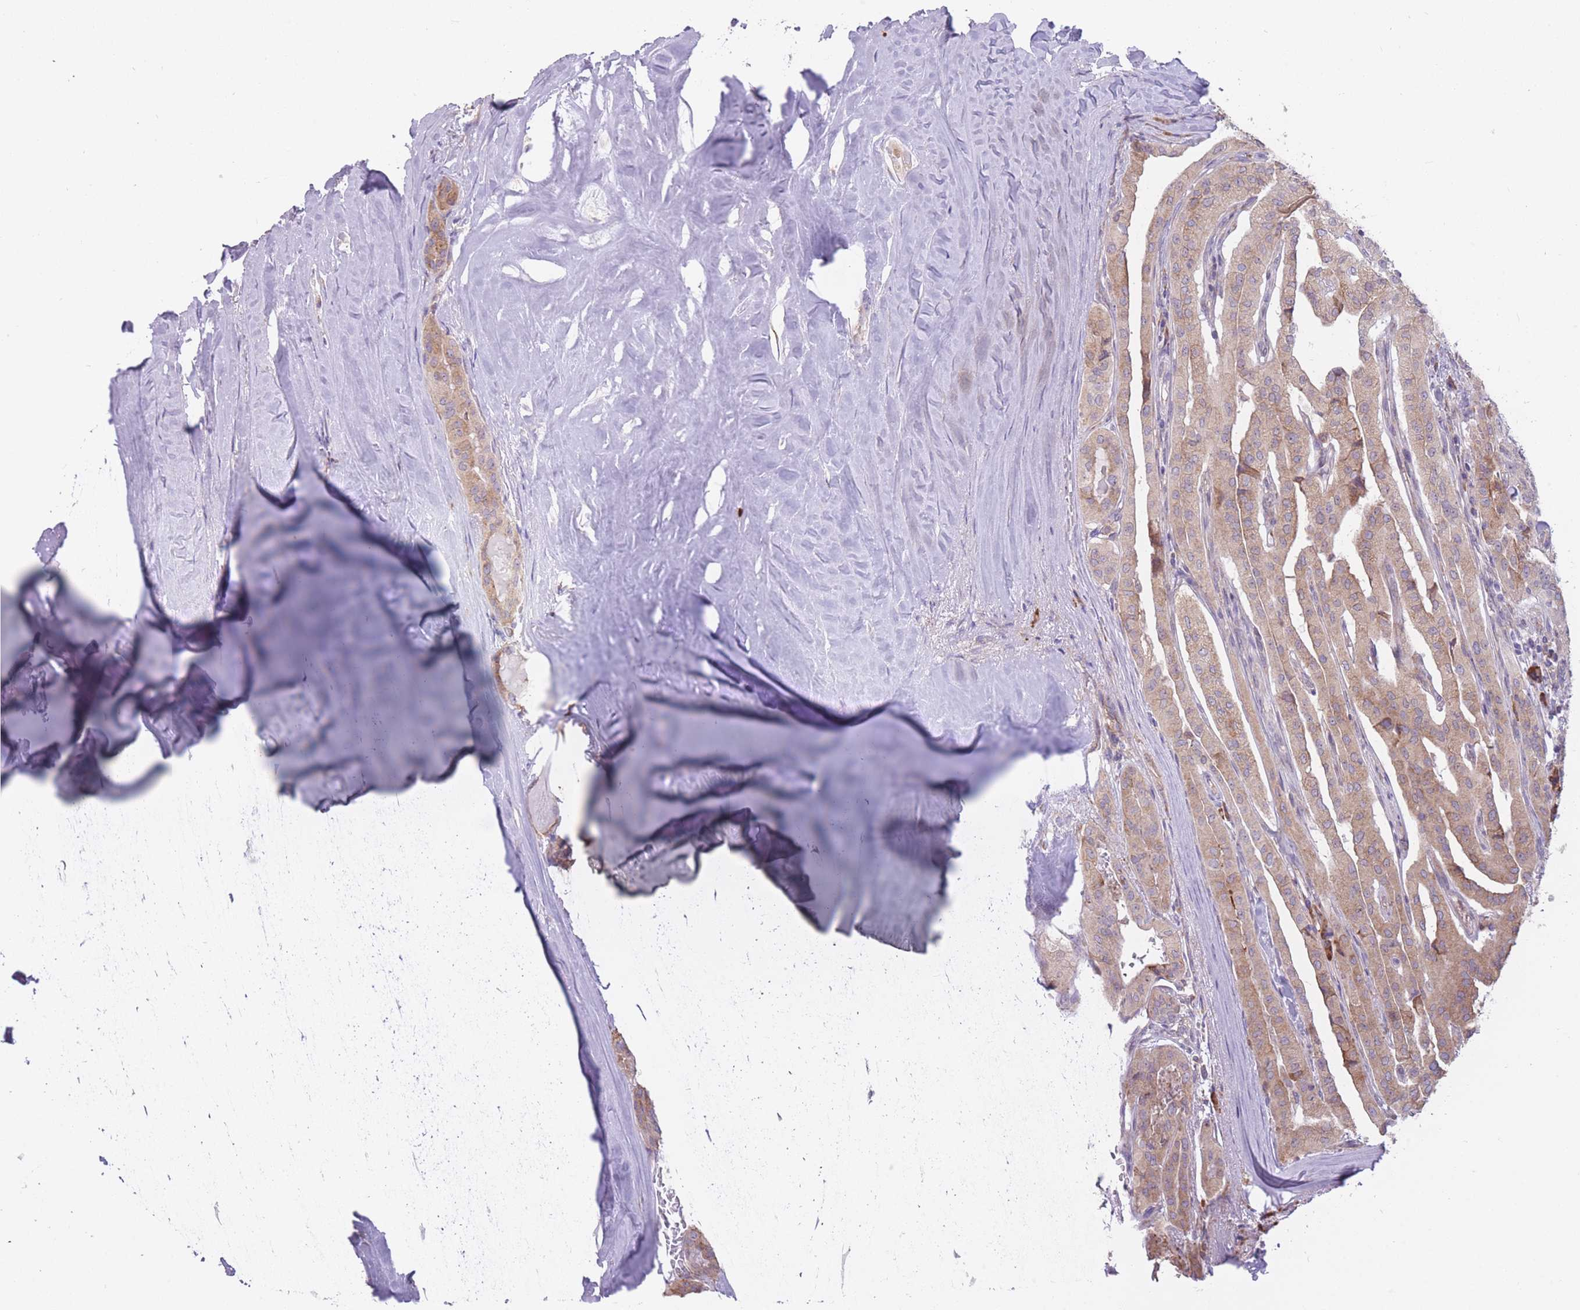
{"staining": {"intensity": "weak", "quantity": ">75%", "location": "cytoplasmic/membranous"}, "tissue": "thyroid cancer", "cell_type": "Tumor cells", "image_type": "cancer", "snomed": [{"axis": "morphology", "description": "Papillary adenocarcinoma, NOS"}, {"axis": "topography", "description": "Thyroid gland"}], "caption": "IHC histopathology image of thyroid papillary adenocarcinoma stained for a protein (brown), which shows low levels of weak cytoplasmic/membranous staining in approximately >75% of tumor cells.", "gene": "TRAPPC5", "patient": {"sex": "female", "age": 59}}